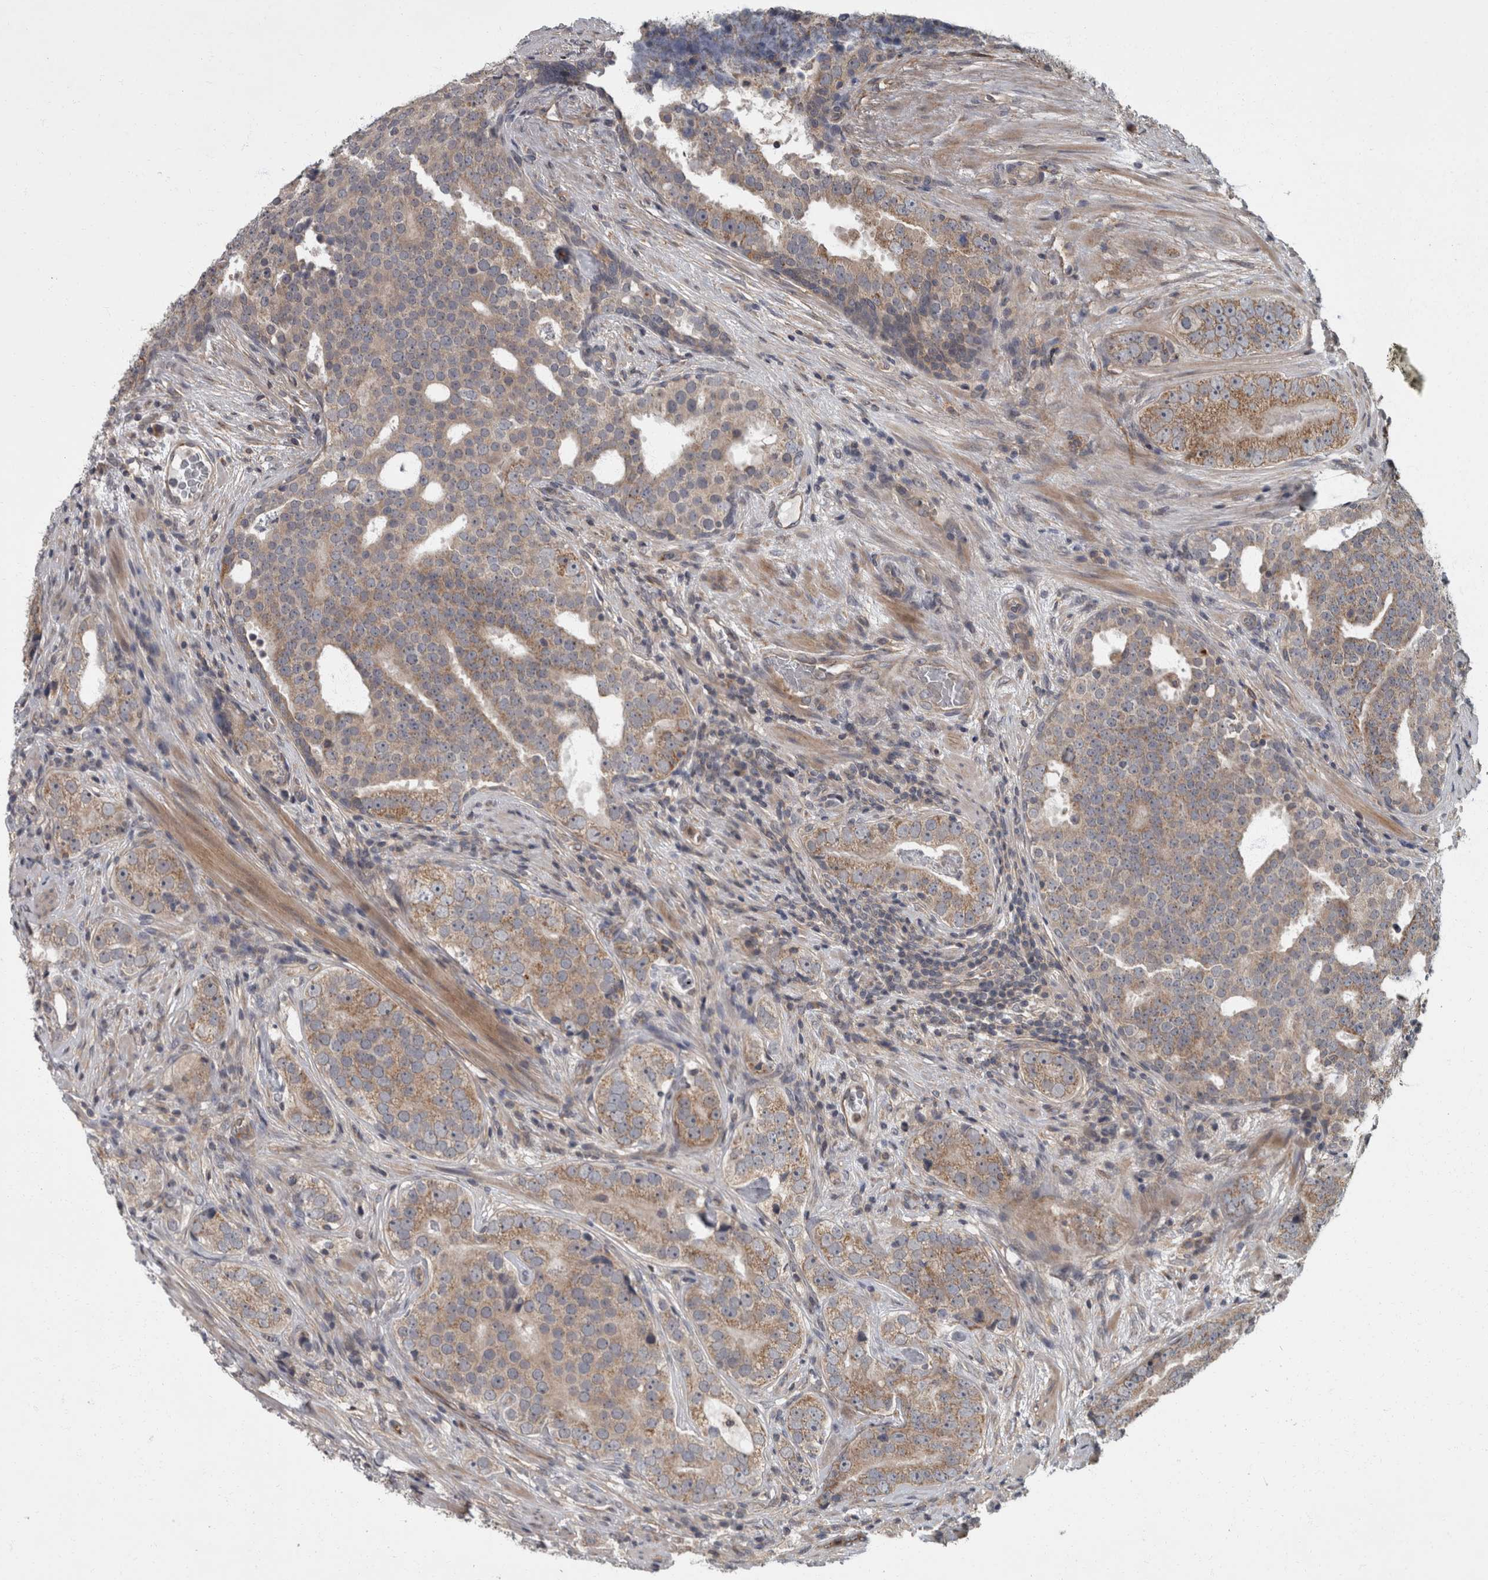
{"staining": {"intensity": "weak", "quantity": ">75%", "location": "cytoplasmic/membranous"}, "tissue": "prostate cancer", "cell_type": "Tumor cells", "image_type": "cancer", "snomed": [{"axis": "morphology", "description": "Adenocarcinoma, High grade"}, {"axis": "topography", "description": "Prostate"}], "caption": "Prostate cancer (adenocarcinoma (high-grade)) tissue exhibits weak cytoplasmic/membranous staining in about >75% of tumor cells", "gene": "VEGFD", "patient": {"sex": "male", "age": 56}}